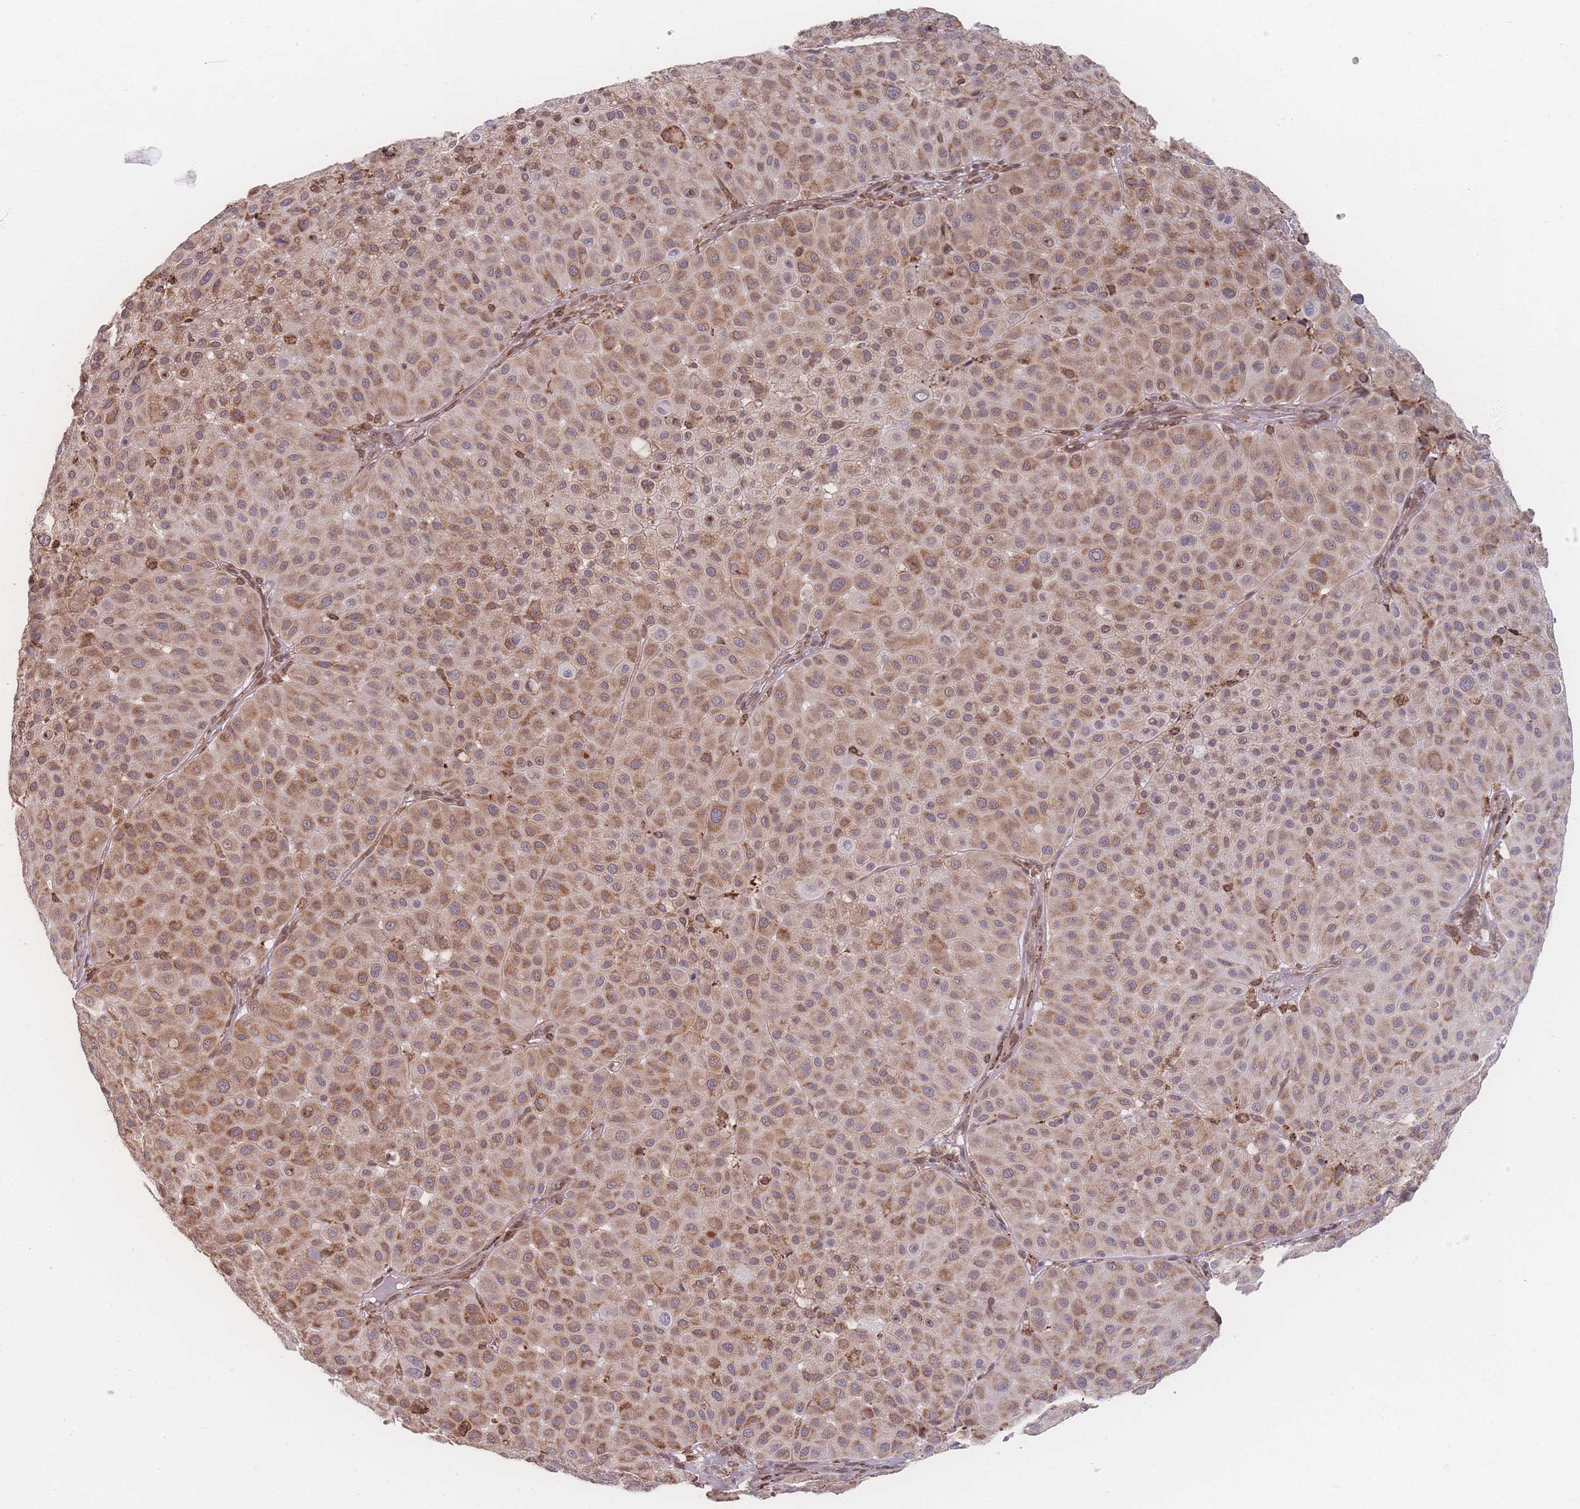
{"staining": {"intensity": "moderate", "quantity": ">75%", "location": "cytoplasmic/membranous"}, "tissue": "melanoma", "cell_type": "Tumor cells", "image_type": "cancer", "snomed": [{"axis": "morphology", "description": "Malignant melanoma, Metastatic site"}, {"axis": "topography", "description": "Smooth muscle"}], "caption": "Human malignant melanoma (metastatic site) stained with a protein marker demonstrates moderate staining in tumor cells.", "gene": "ZC3H13", "patient": {"sex": "male", "age": 41}}